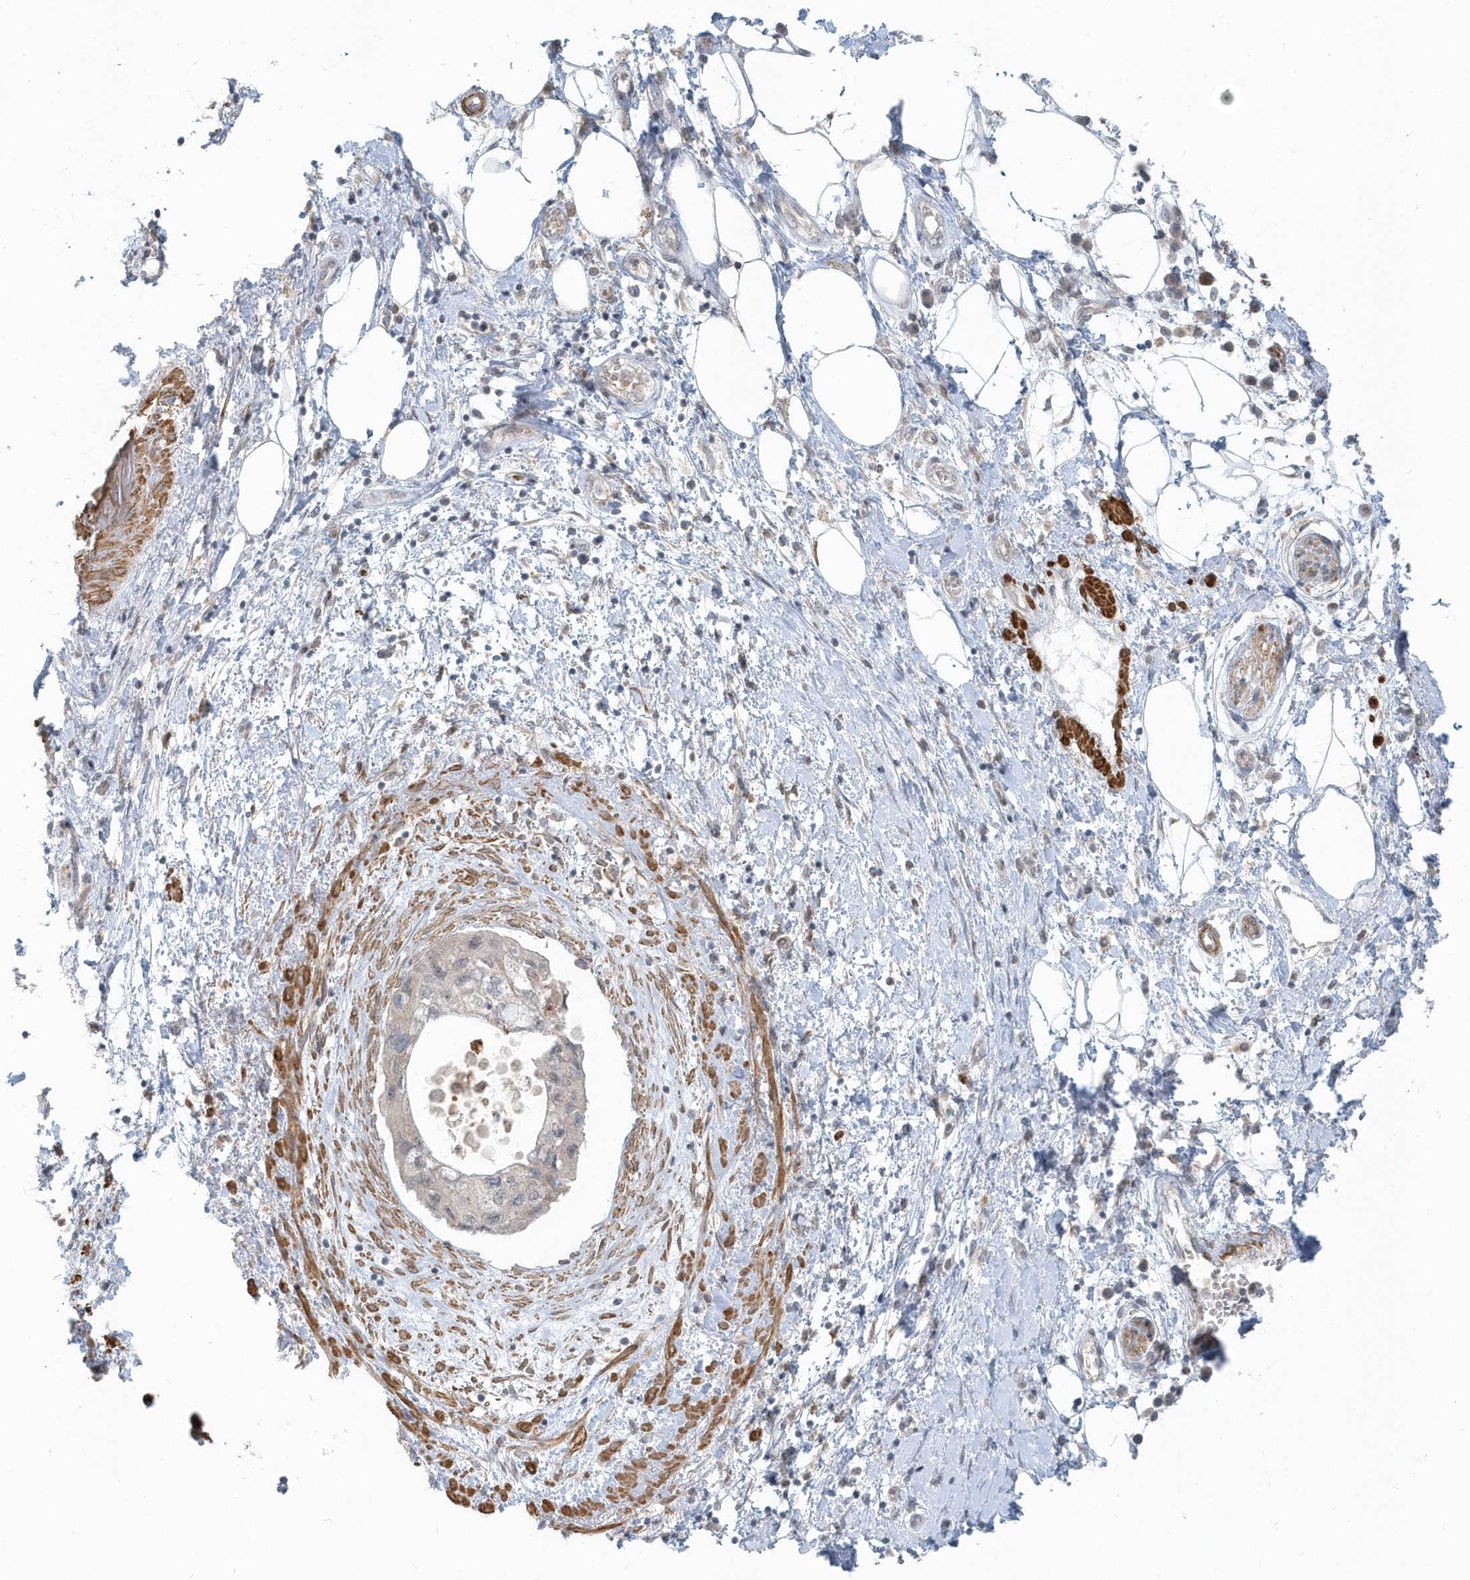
{"staining": {"intensity": "negative", "quantity": "none", "location": "none"}, "tissue": "pancreatic cancer", "cell_type": "Tumor cells", "image_type": "cancer", "snomed": [{"axis": "morphology", "description": "Adenocarcinoma, NOS"}, {"axis": "topography", "description": "Pancreas"}], "caption": "Tumor cells are negative for brown protein staining in adenocarcinoma (pancreatic).", "gene": "NAPB", "patient": {"sex": "female", "age": 73}}